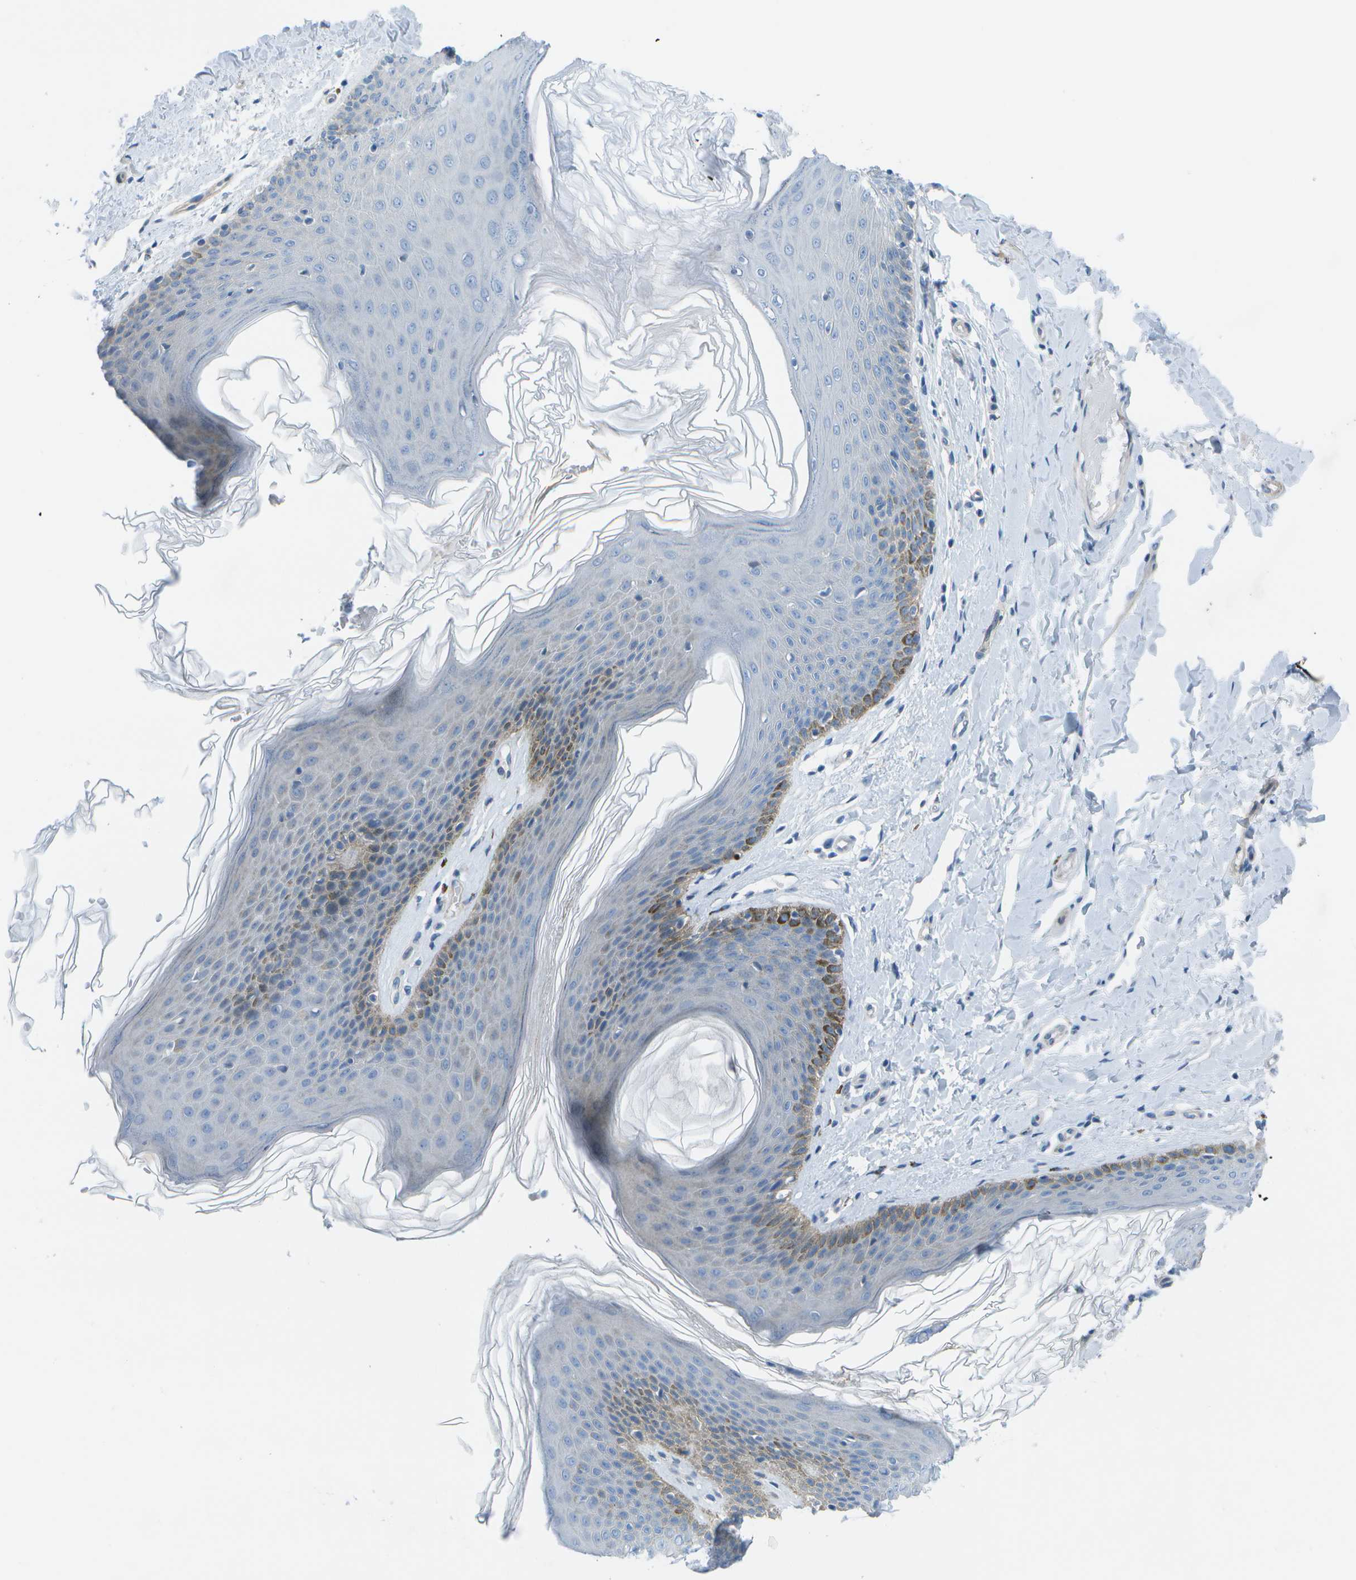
{"staining": {"intensity": "weak", "quantity": "<25%", "location": "cytoplasmic/membranous"}, "tissue": "skin", "cell_type": "Epidermal cells", "image_type": "normal", "snomed": [{"axis": "morphology", "description": "Normal tissue, NOS"}, {"axis": "topography", "description": "Vulva"}], "caption": "The immunohistochemistry (IHC) image has no significant positivity in epidermal cells of skin.", "gene": "SORBS3", "patient": {"sex": "female", "age": 66}}